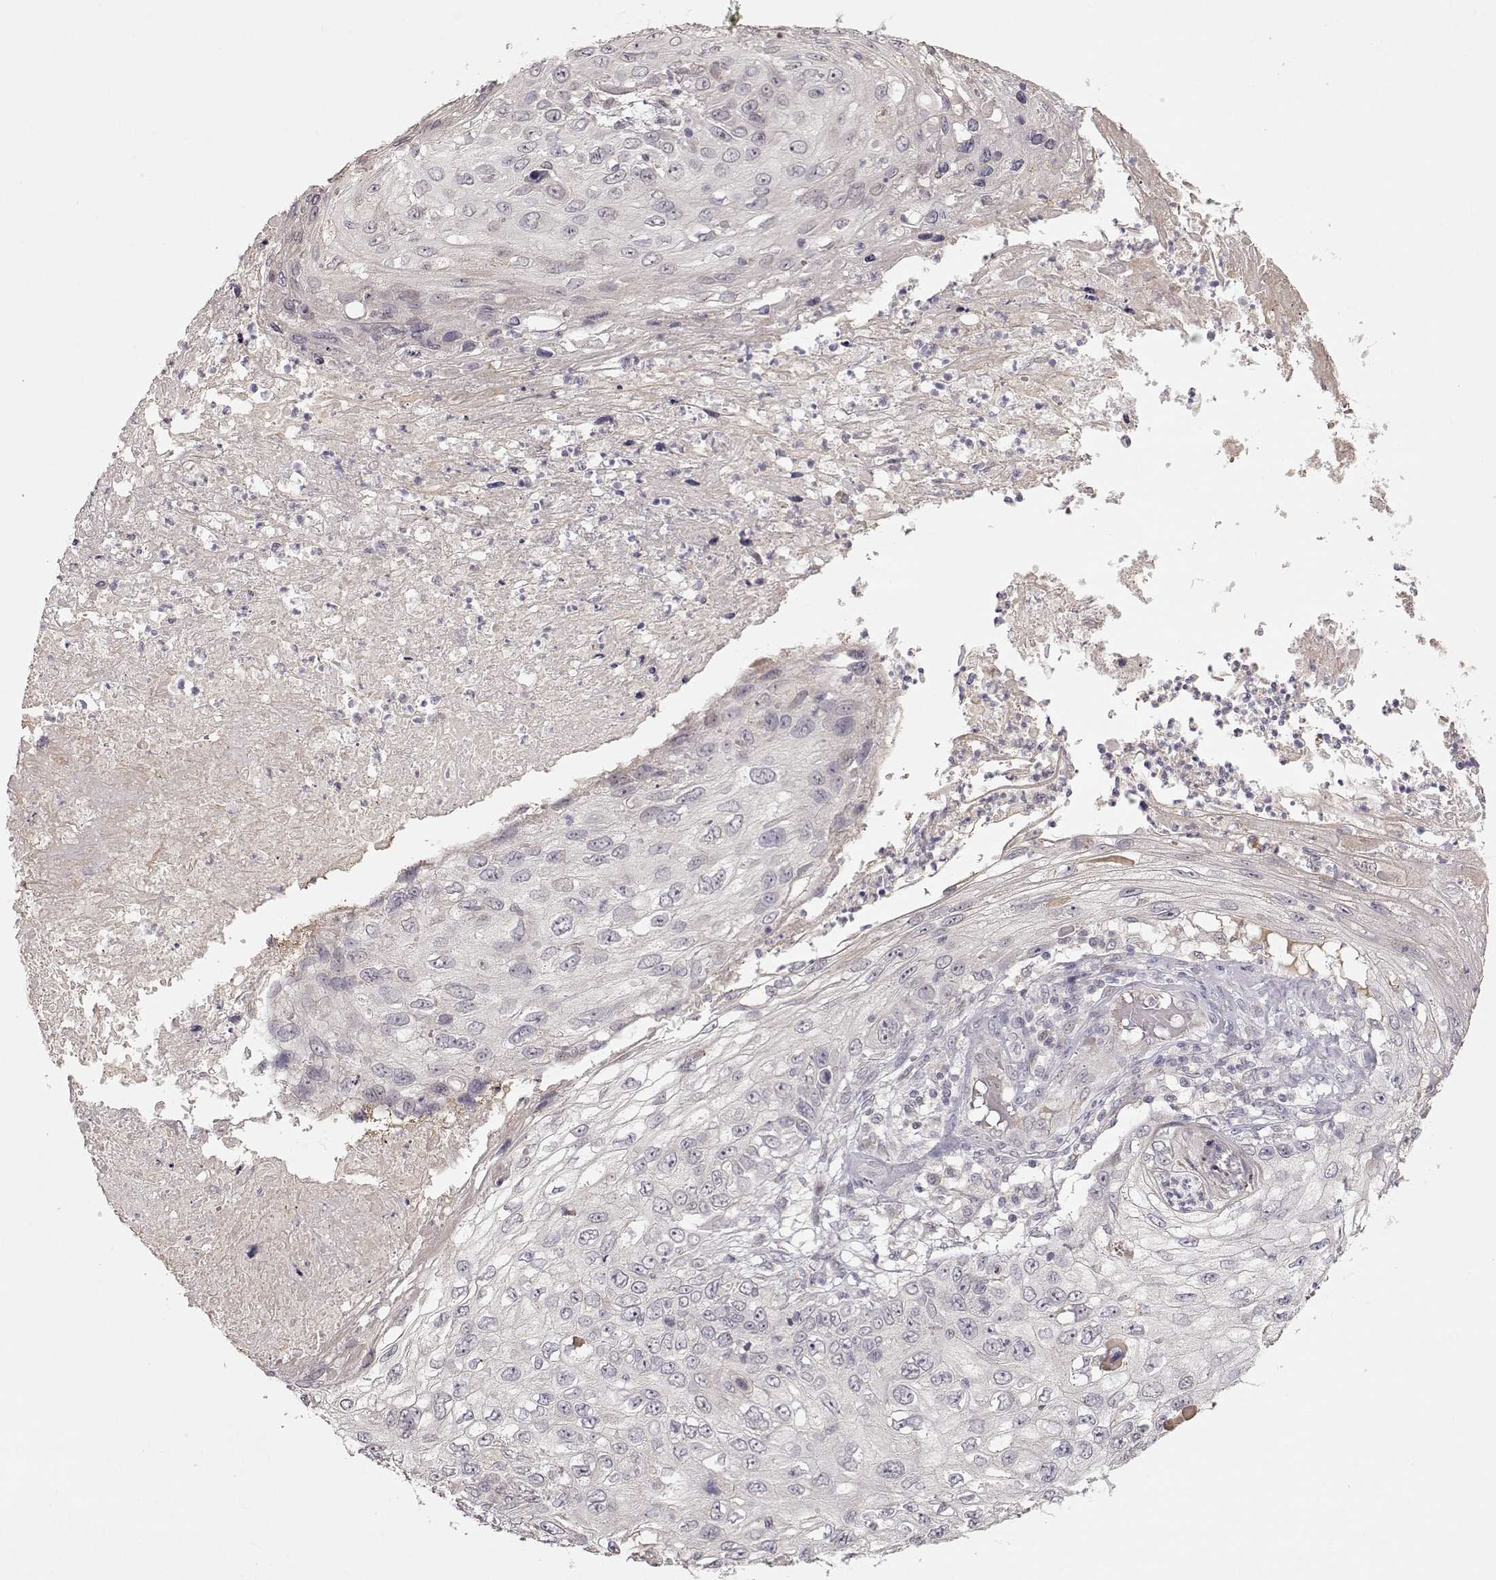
{"staining": {"intensity": "negative", "quantity": "none", "location": "none"}, "tissue": "skin cancer", "cell_type": "Tumor cells", "image_type": "cancer", "snomed": [{"axis": "morphology", "description": "Squamous cell carcinoma, NOS"}, {"axis": "topography", "description": "Skin"}], "caption": "A micrograph of human skin cancer is negative for staining in tumor cells. (Immunohistochemistry (ihc), brightfield microscopy, high magnification).", "gene": "PNMT", "patient": {"sex": "male", "age": 92}}